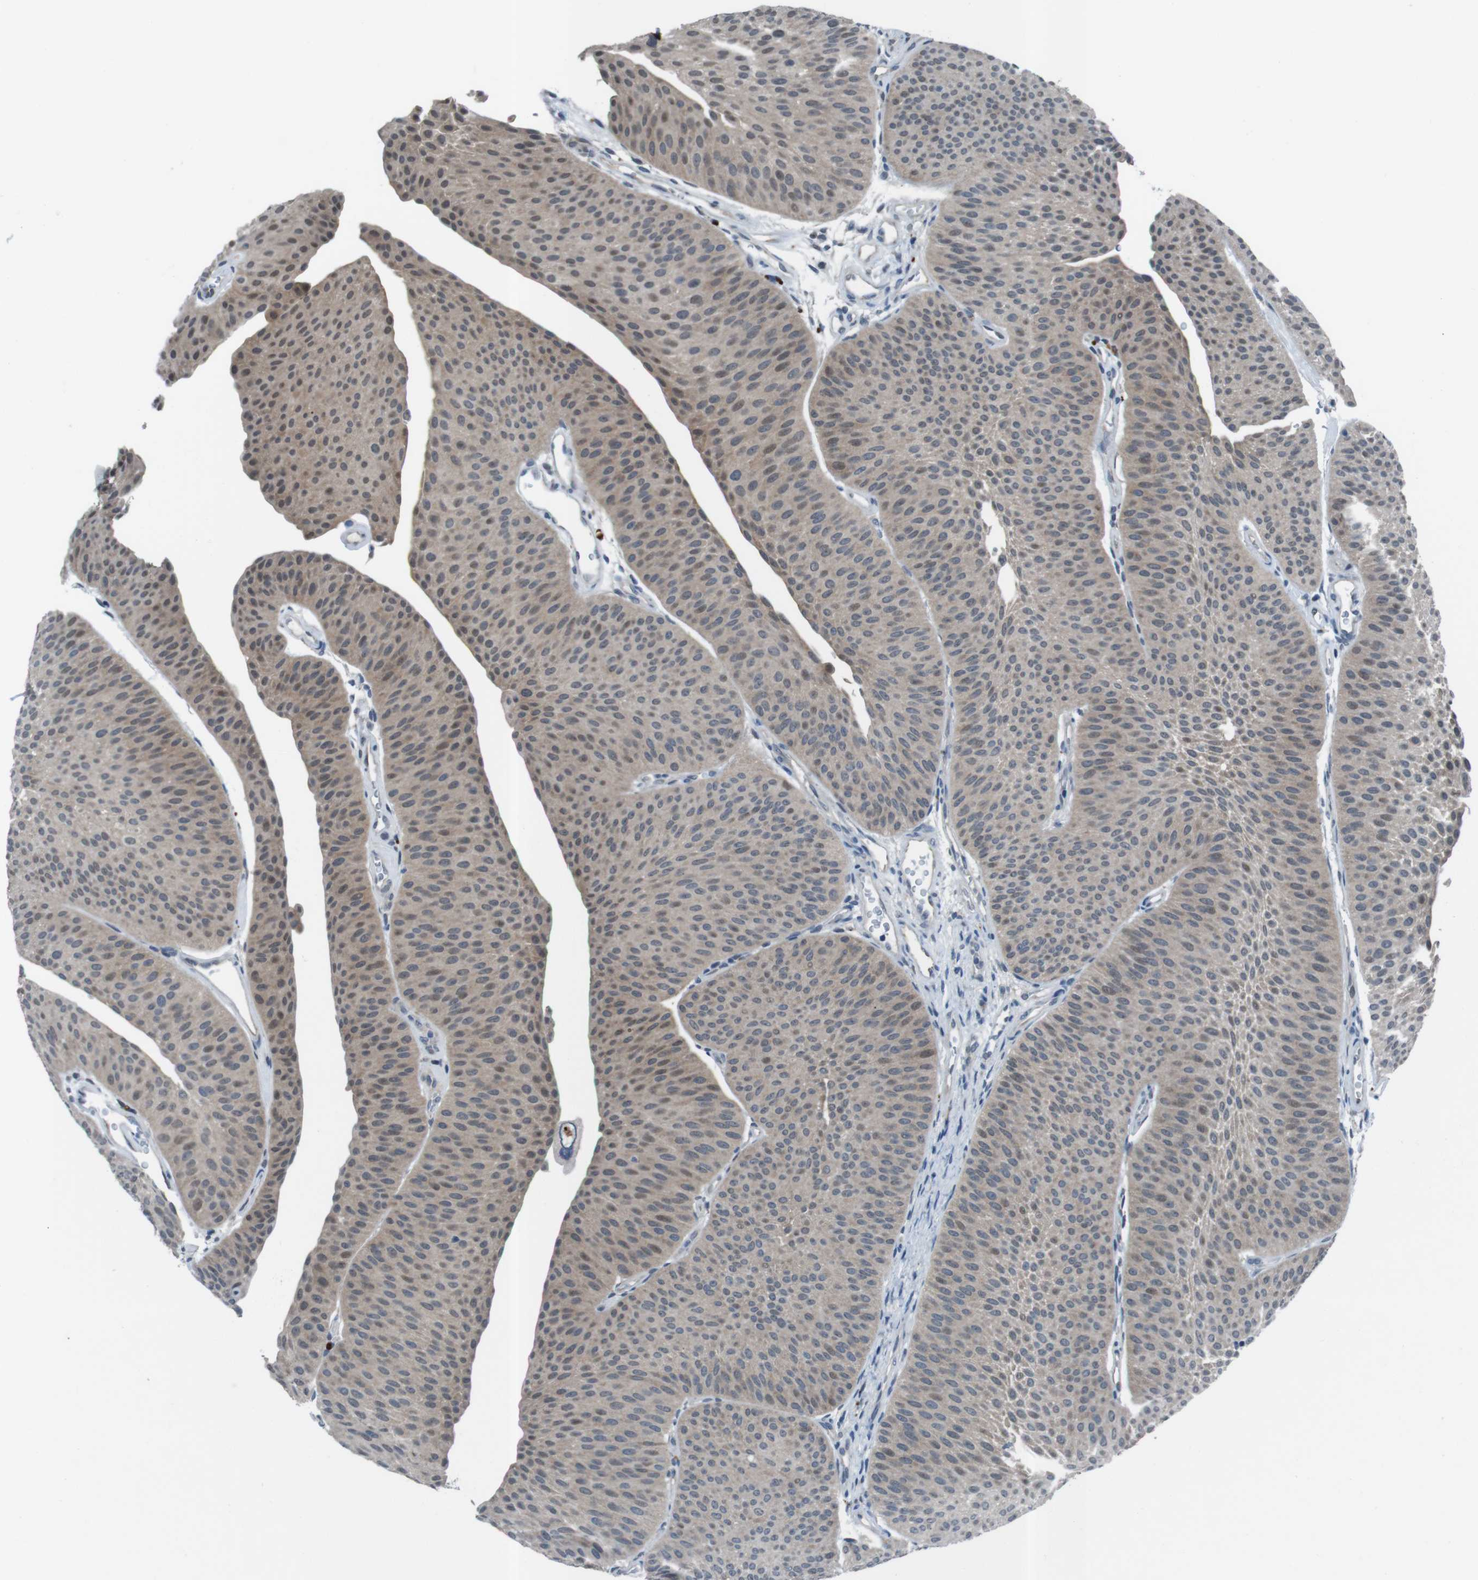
{"staining": {"intensity": "weak", "quantity": ">75%", "location": "cytoplasmic/membranous,nuclear"}, "tissue": "urothelial cancer", "cell_type": "Tumor cells", "image_type": "cancer", "snomed": [{"axis": "morphology", "description": "Urothelial carcinoma, Low grade"}, {"axis": "topography", "description": "Urinary bladder"}], "caption": "Immunohistochemistry (DAB) staining of urothelial cancer exhibits weak cytoplasmic/membranous and nuclear protein positivity in about >75% of tumor cells.", "gene": "LRP5", "patient": {"sex": "female", "age": 60}}